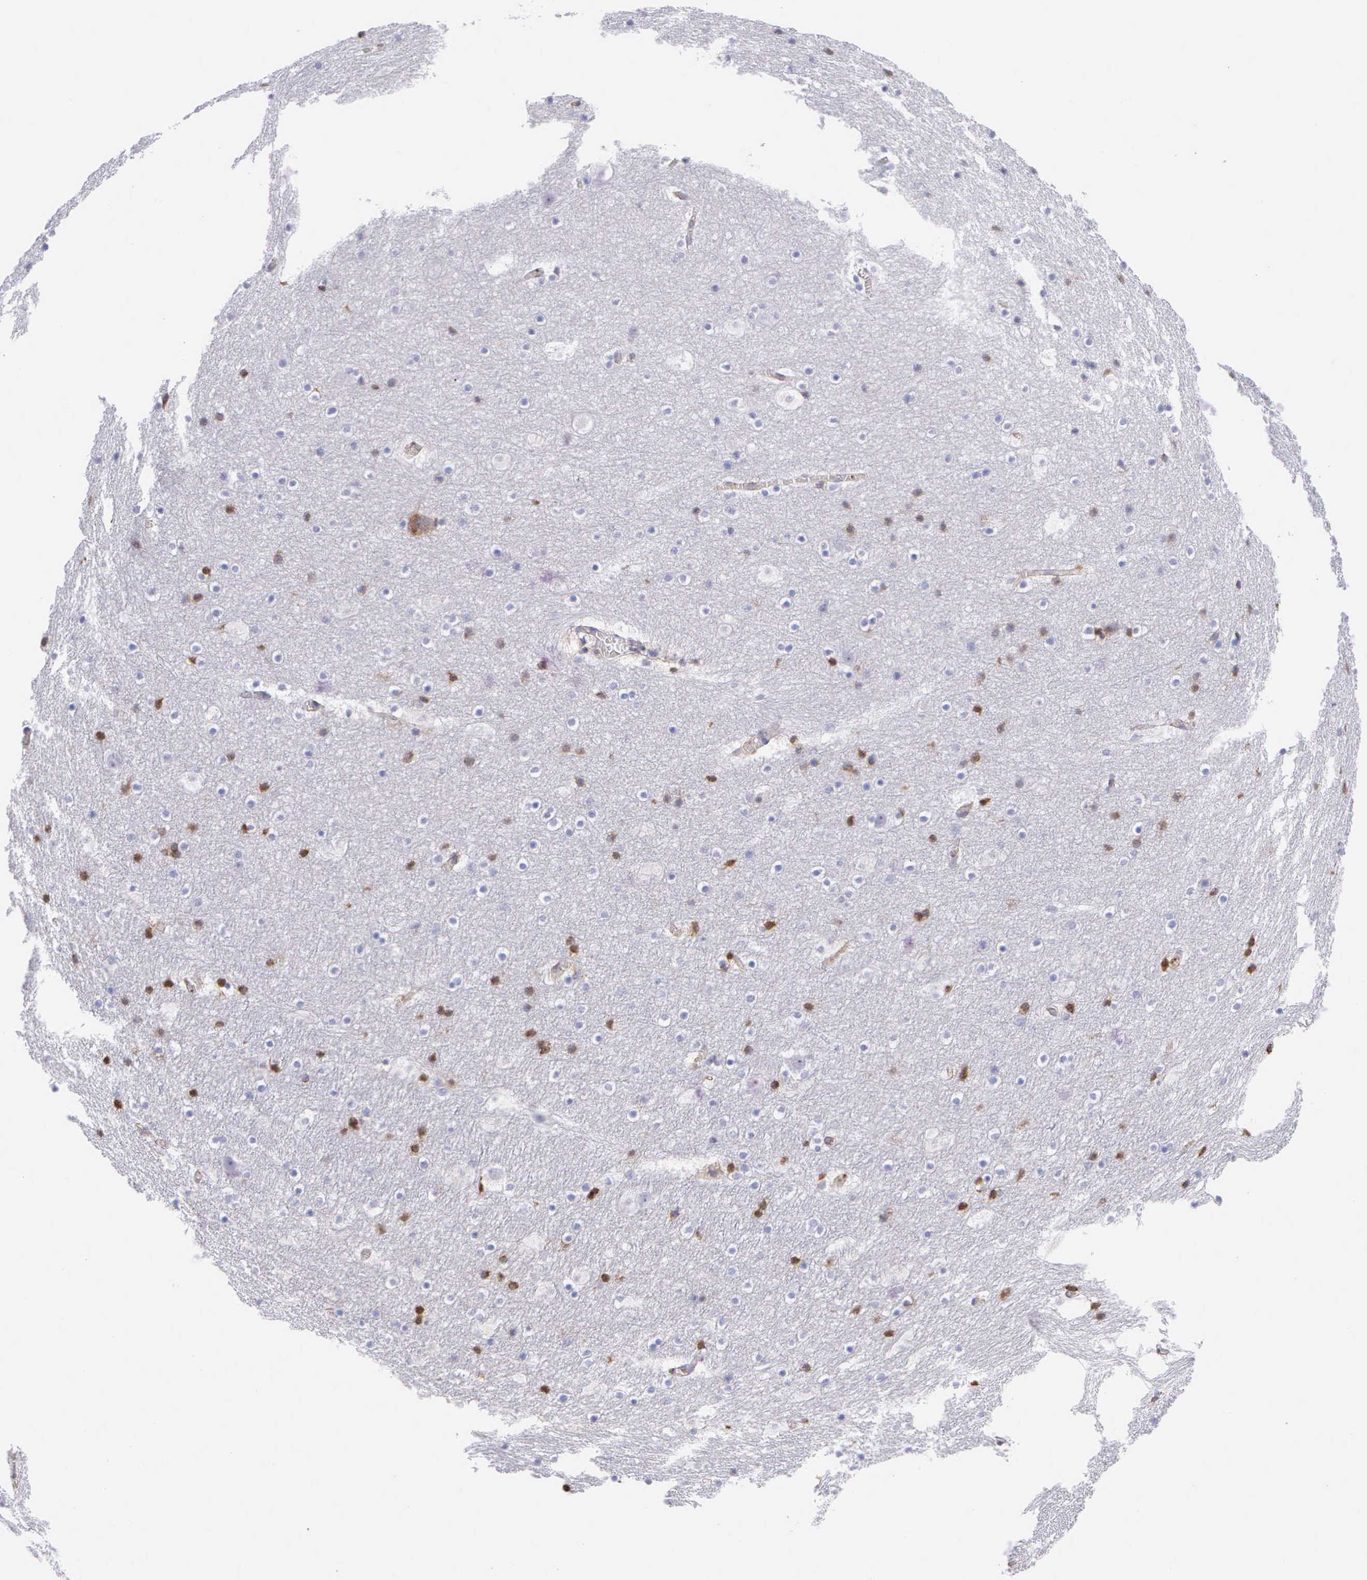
{"staining": {"intensity": "strong", "quantity": ">75%", "location": "cytoplasmic/membranous,nuclear"}, "tissue": "hippocampus", "cell_type": "Glial cells", "image_type": "normal", "snomed": [{"axis": "morphology", "description": "Normal tissue, NOS"}, {"axis": "topography", "description": "Hippocampus"}], "caption": "Protein staining demonstrates strong cytoplasmic/membranous,nuclear staining in approximately >75% of glial cells in normal hippocampus.", "gene": "SRGN", "patient": {"sex": "male", "age": 45}}